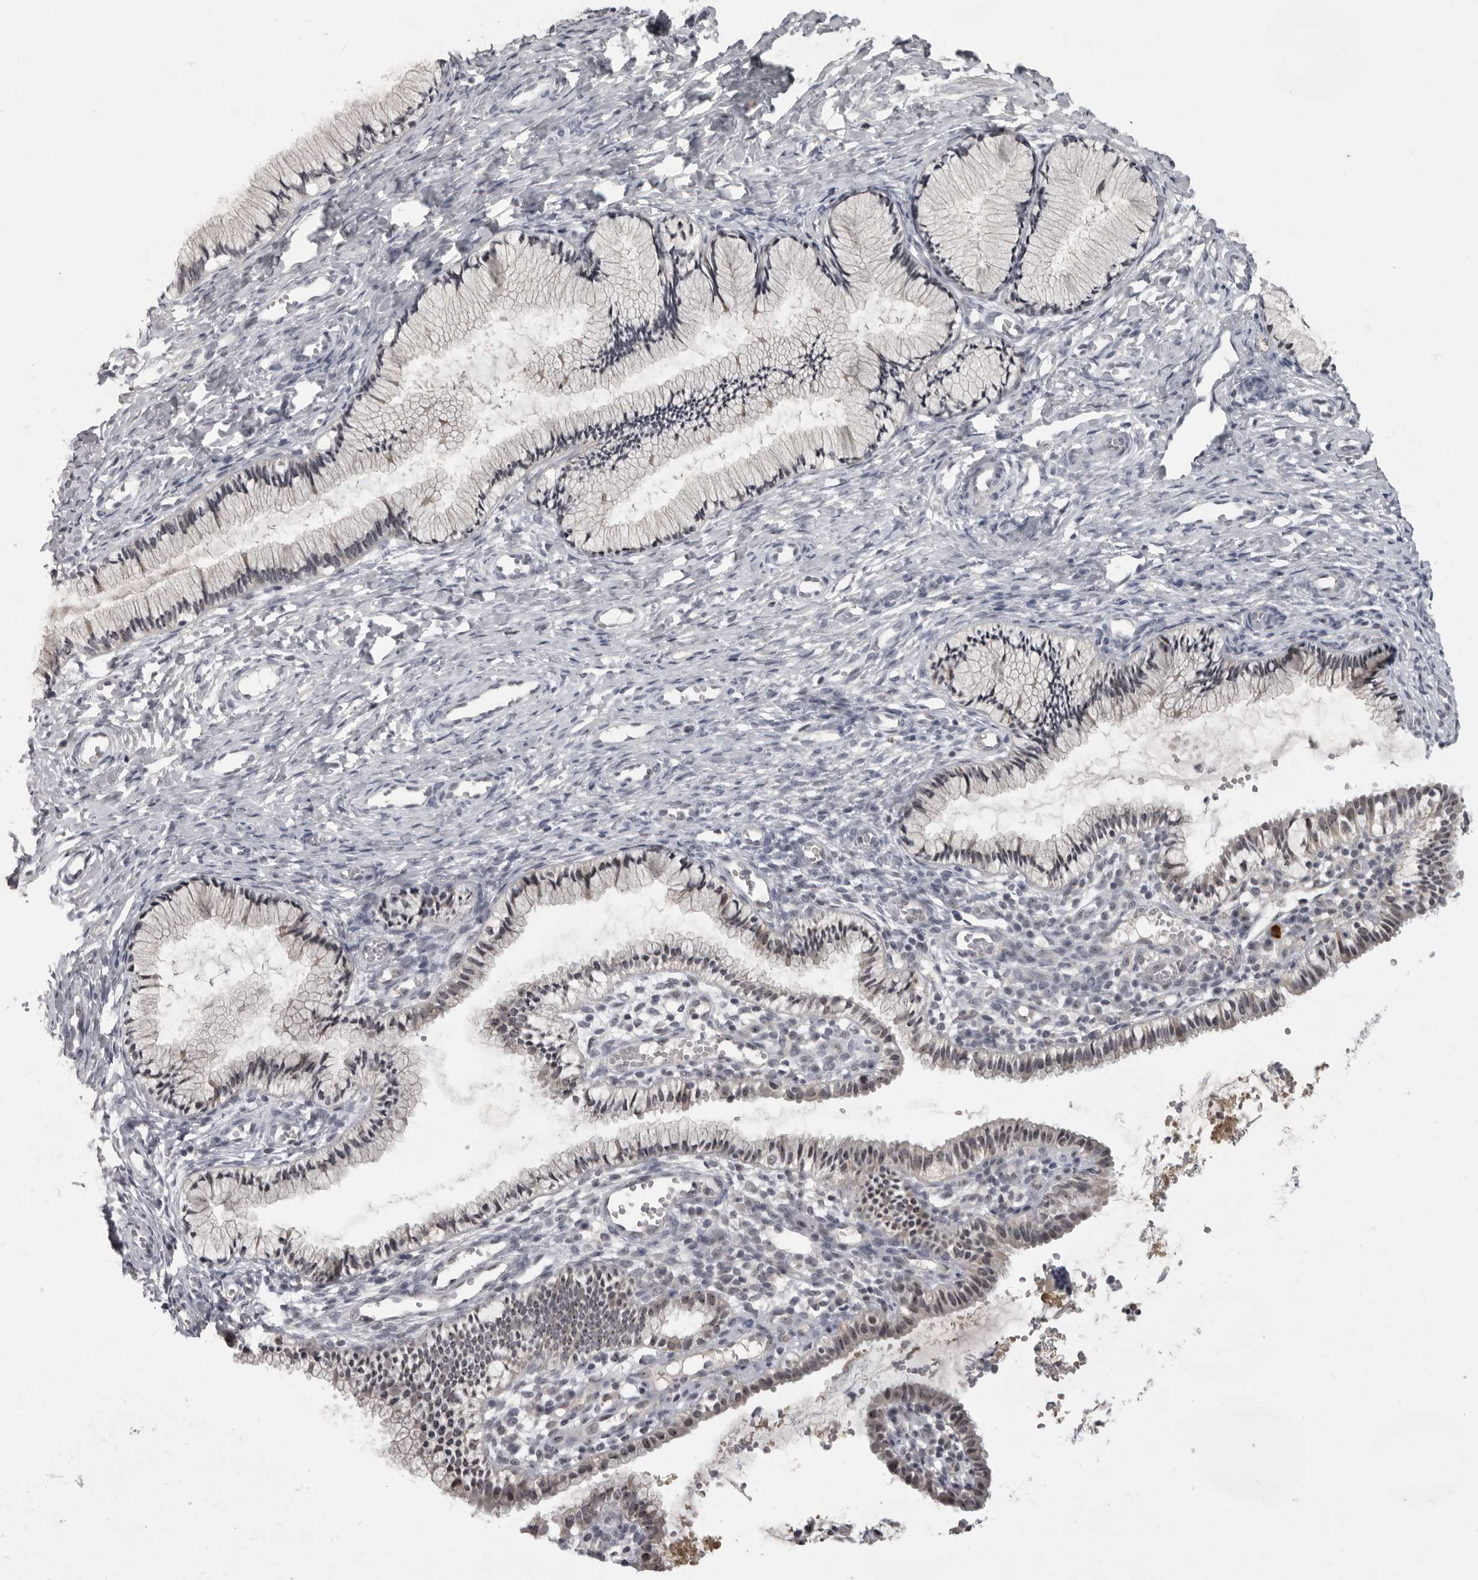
{"staining": {"intensity": "weak", "quantity": "25%-75%", "location": "nuclear"}, "tissue": "cervix", "cell_type": "Glandular cells", "image_type": "normal", "snomed": [{"axis": "morphology", "description": "Normal tissue, NOS"}, {"axis": "topography", "description": "Cervix"}], "caption": "There is low levels of weak nuclear expression in glandular cells of unremarkable cervix, as demonstrated by immunohistochemical staining (brown color).", "gene": "MRTO4", "patient": {"sex": "female", "age": 27}}